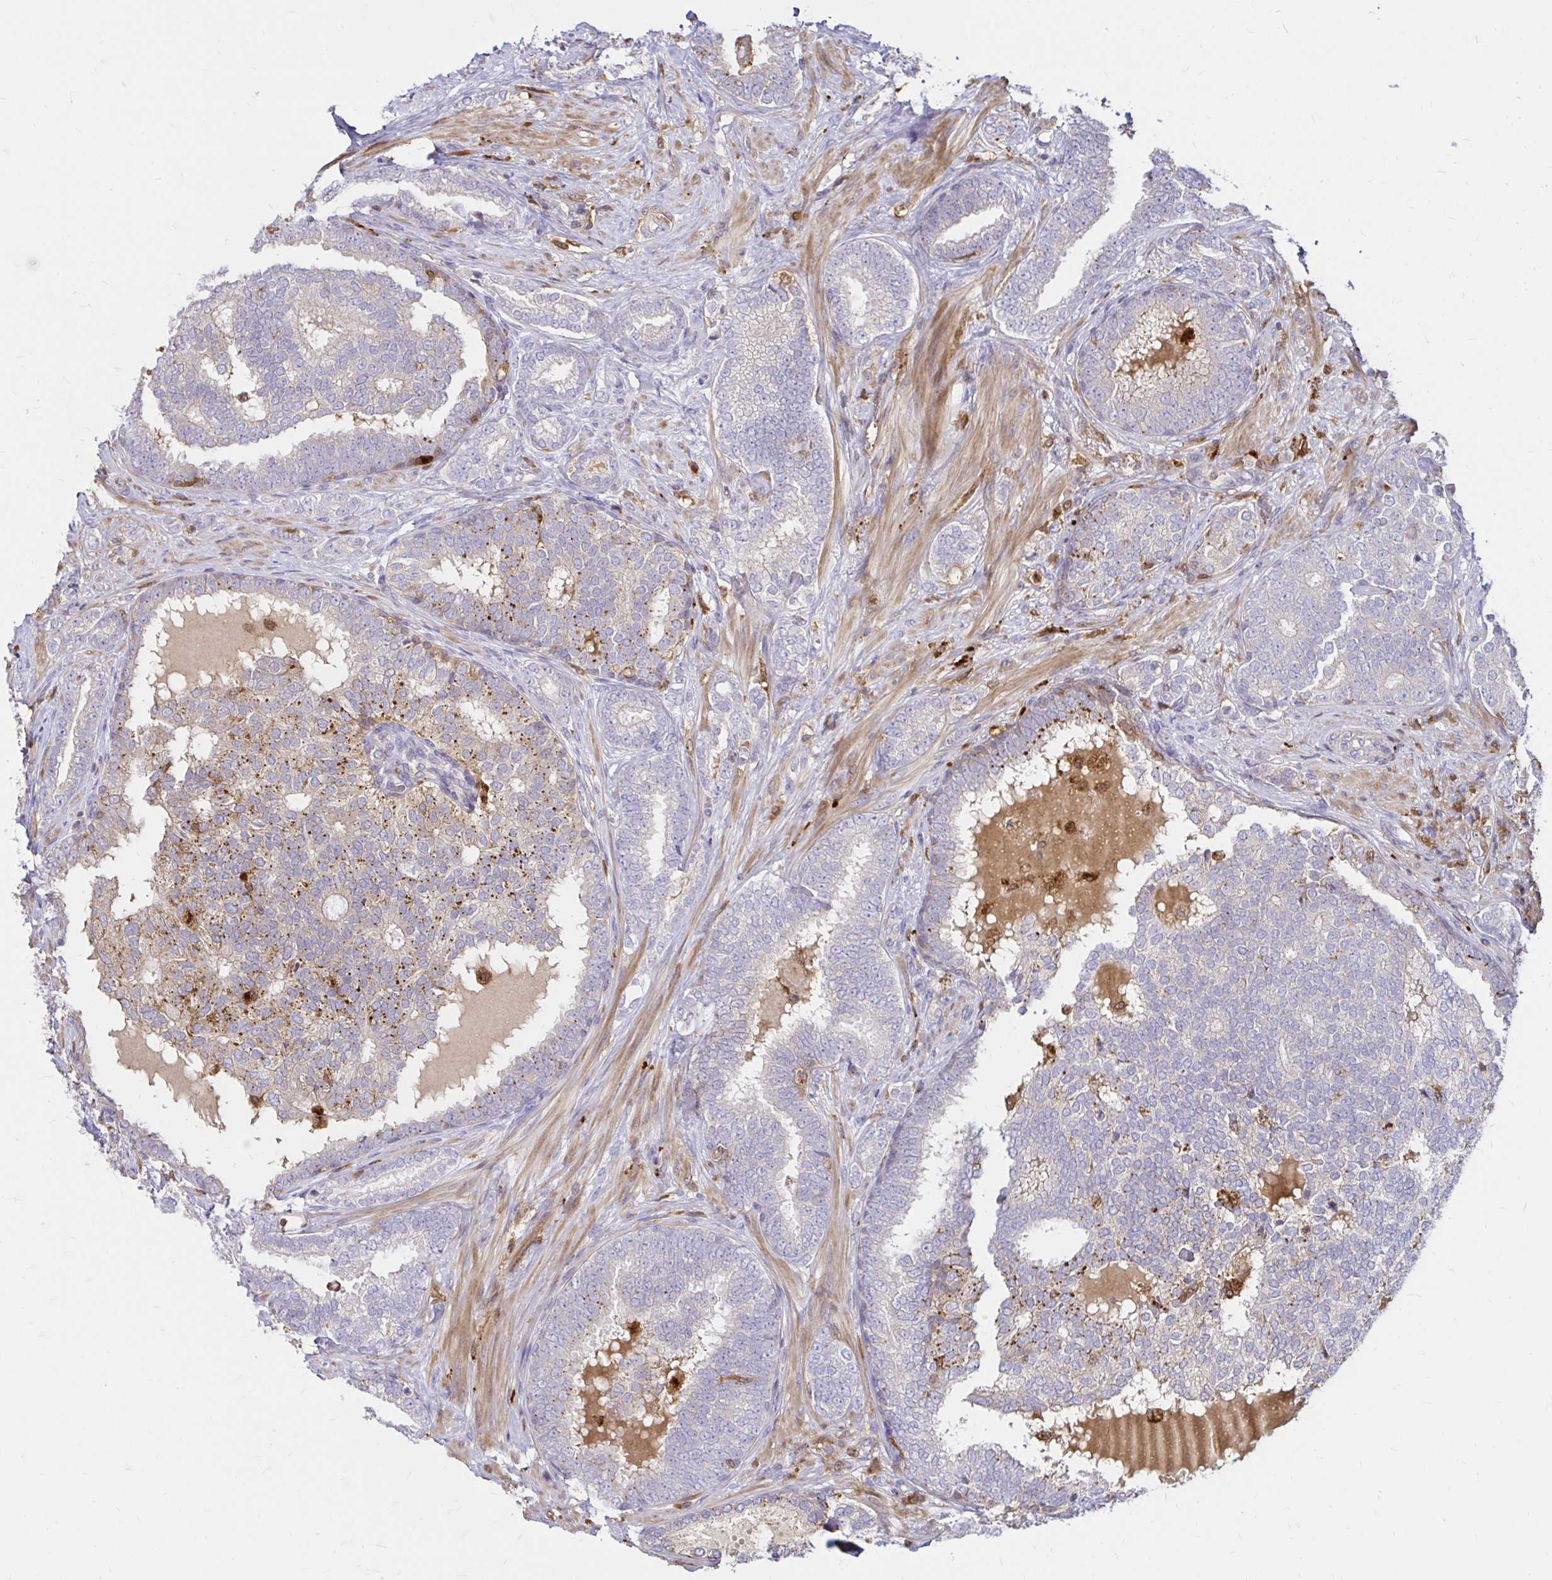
{"staining": {"intensity": "negative", "quantity": "none", "location": "none"}, "tissue": "prostate cancer", "cell_type": "Tumor cells", "image_type": "cancer", "snomed": [{"axis": "morphology", "description": "Adenocarcinoma, High grade"}, {"axis": "topography", "description": "Prostate"}], "caption": "Immunohistochemistry (IHC) of prostate cancer exhibits no positivity in tumor cells. Nuclei are stained in blue.", "gene": "PYCARD", "patient": {"sex": "male", "age": 72}}